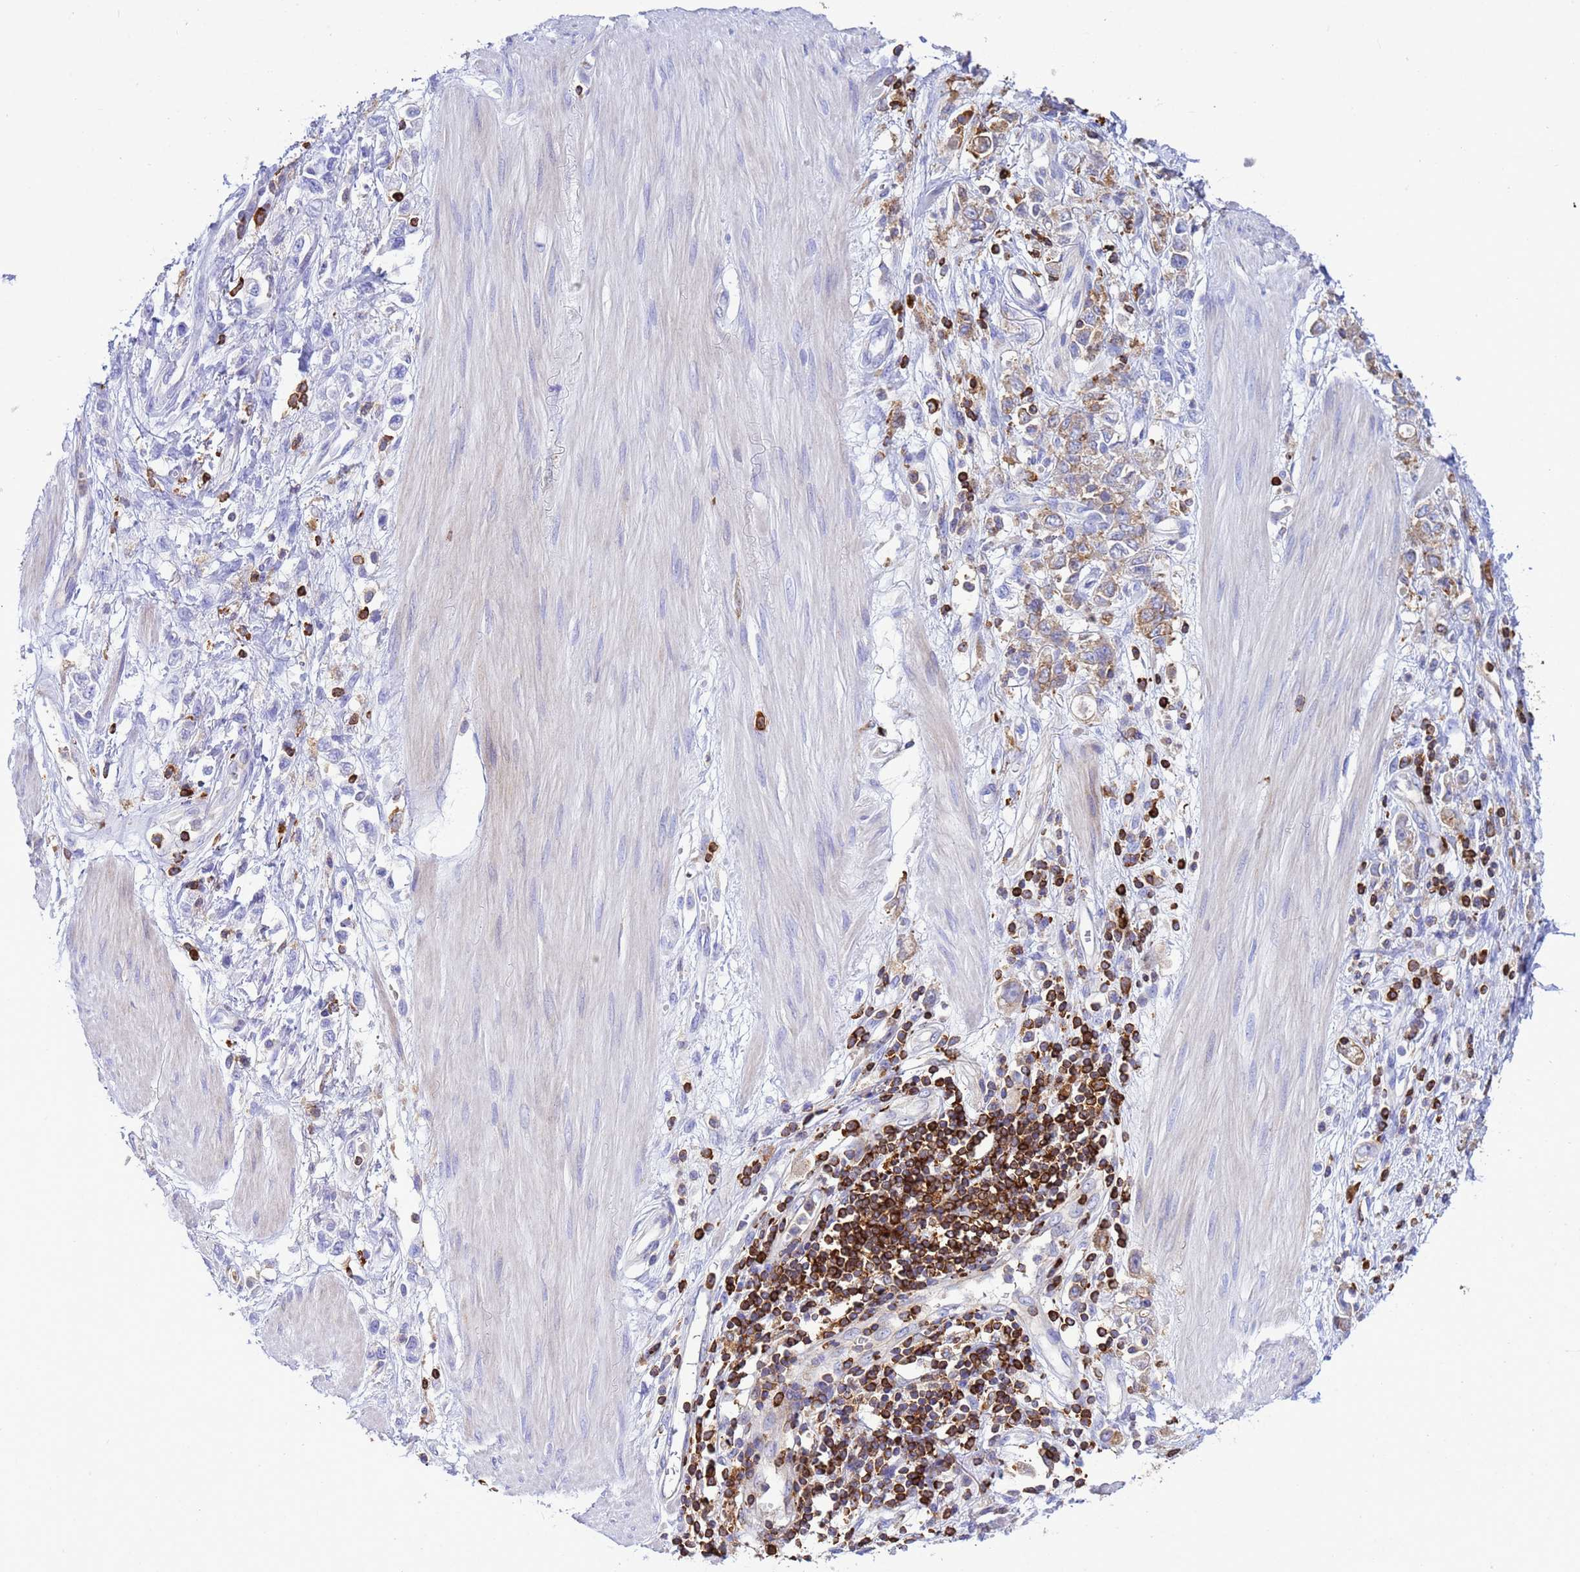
{"staining": {"intensity": "weak", "quantity": "25%-75%", "location": "cytoplasmic/membranous"}, "tissue": "stomach cancer", "cell_type": "Tumor cells", "image_type": "cancer", "snomed": [{"axis": "morphology", "description": "Adenocarcinoma, NOS"}, {"axis": "topography", "description": "Stomach"}], "caption": "Adenocarcinoma (stomach) tissue demonstrates weak cytoplasmic/membranous expression in about 25%-75% of tumor cells, visualized by immunohistochemistry.", "gene": "EZR", "patient": {"sex": "female", "age": 76}}